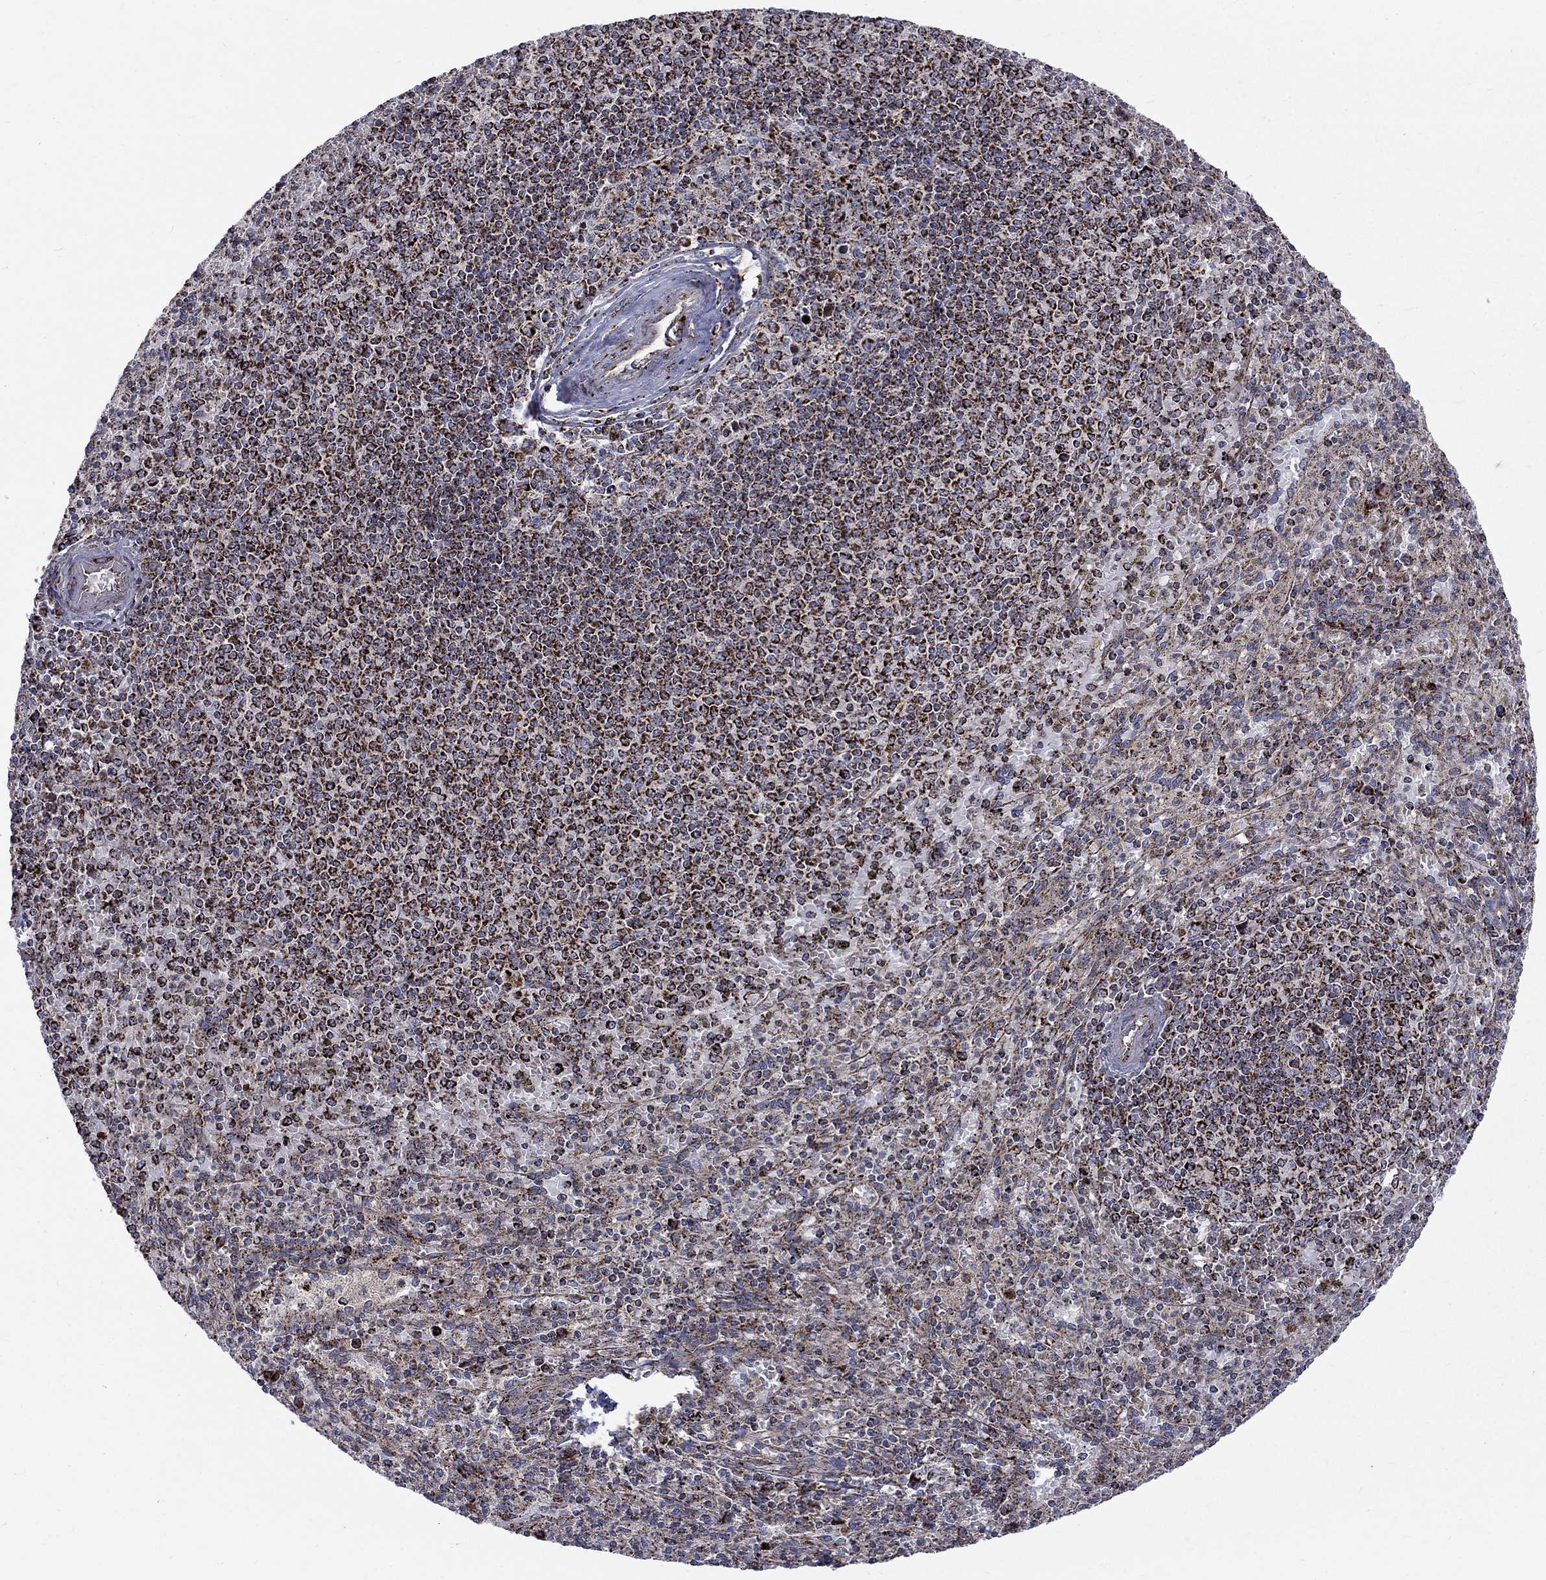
{"staining": {"intensity": "strong", "quantity": ">75%", "location": "cytoplasmic/membranous"}, "tissue": "spleen", "cell_type": "Cells in red pulp", "image_type": "normal", "snomed": [{"axis": "morphology", "description": "Normal tissue, NOS"}, {"axis": "topography", "description": "Spleen"}], "caption": "A brown stain highlights strong cytoplasmic/membranous expression of a protein in cells in red pulp of normal human spleen. The protein is stained brown, and the nuclei are stained in blue (DAB (3,3'-diaminobenzidine) IHC with brightfield microscopy, high magnification).", "gene": "ALDH1B1", "patient": {"sex": "male", "age": 60}}